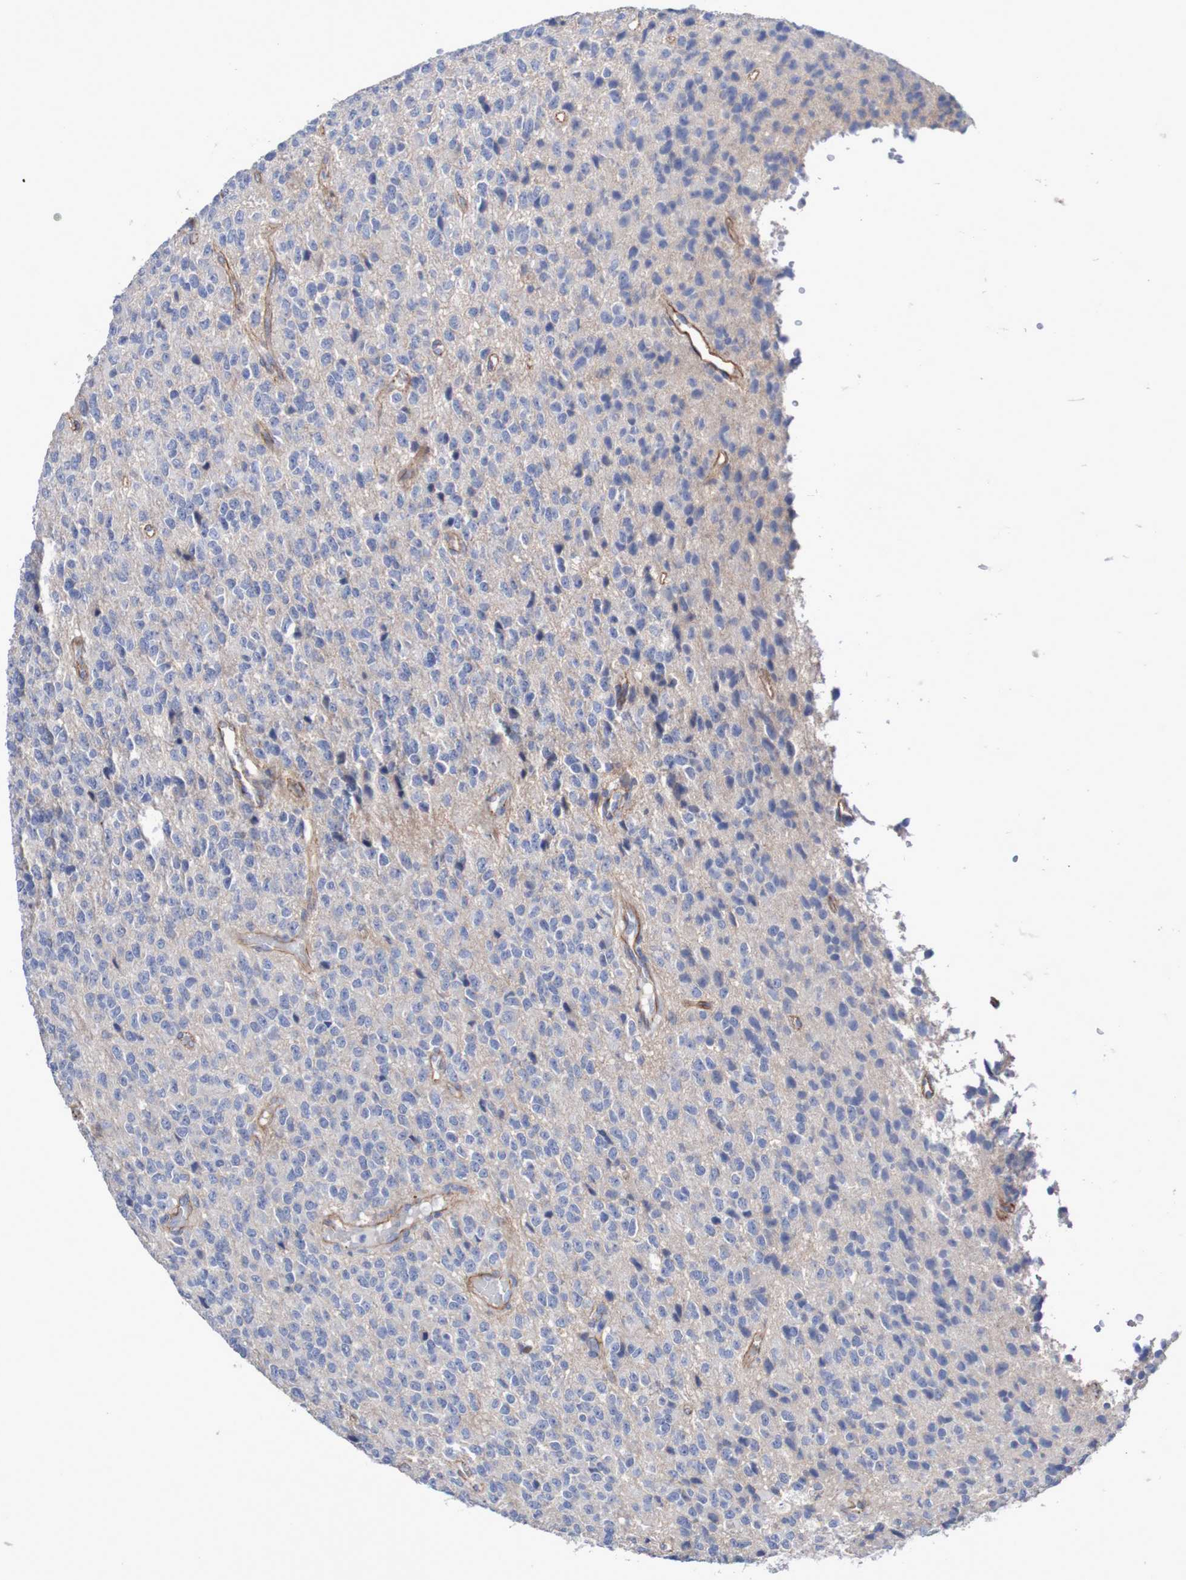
{"staining": {"intensity": "negative", "quantity": "none", "location": "none"}, "tissue": "glioma", "cell_type": "Tumor cells", "image_type": "cancer", "snomed": [{"axis": "morphology", "description": "Glioma, malignant, High grade"}, {"axis": "topography", "description": "pancreas cauda"}], "caption": "Human glioma stained for a protein using IHC reveals no staining in tumor cells.", "gene": "NECTIN2", "patient": {"sex": "male", "age": 60}}